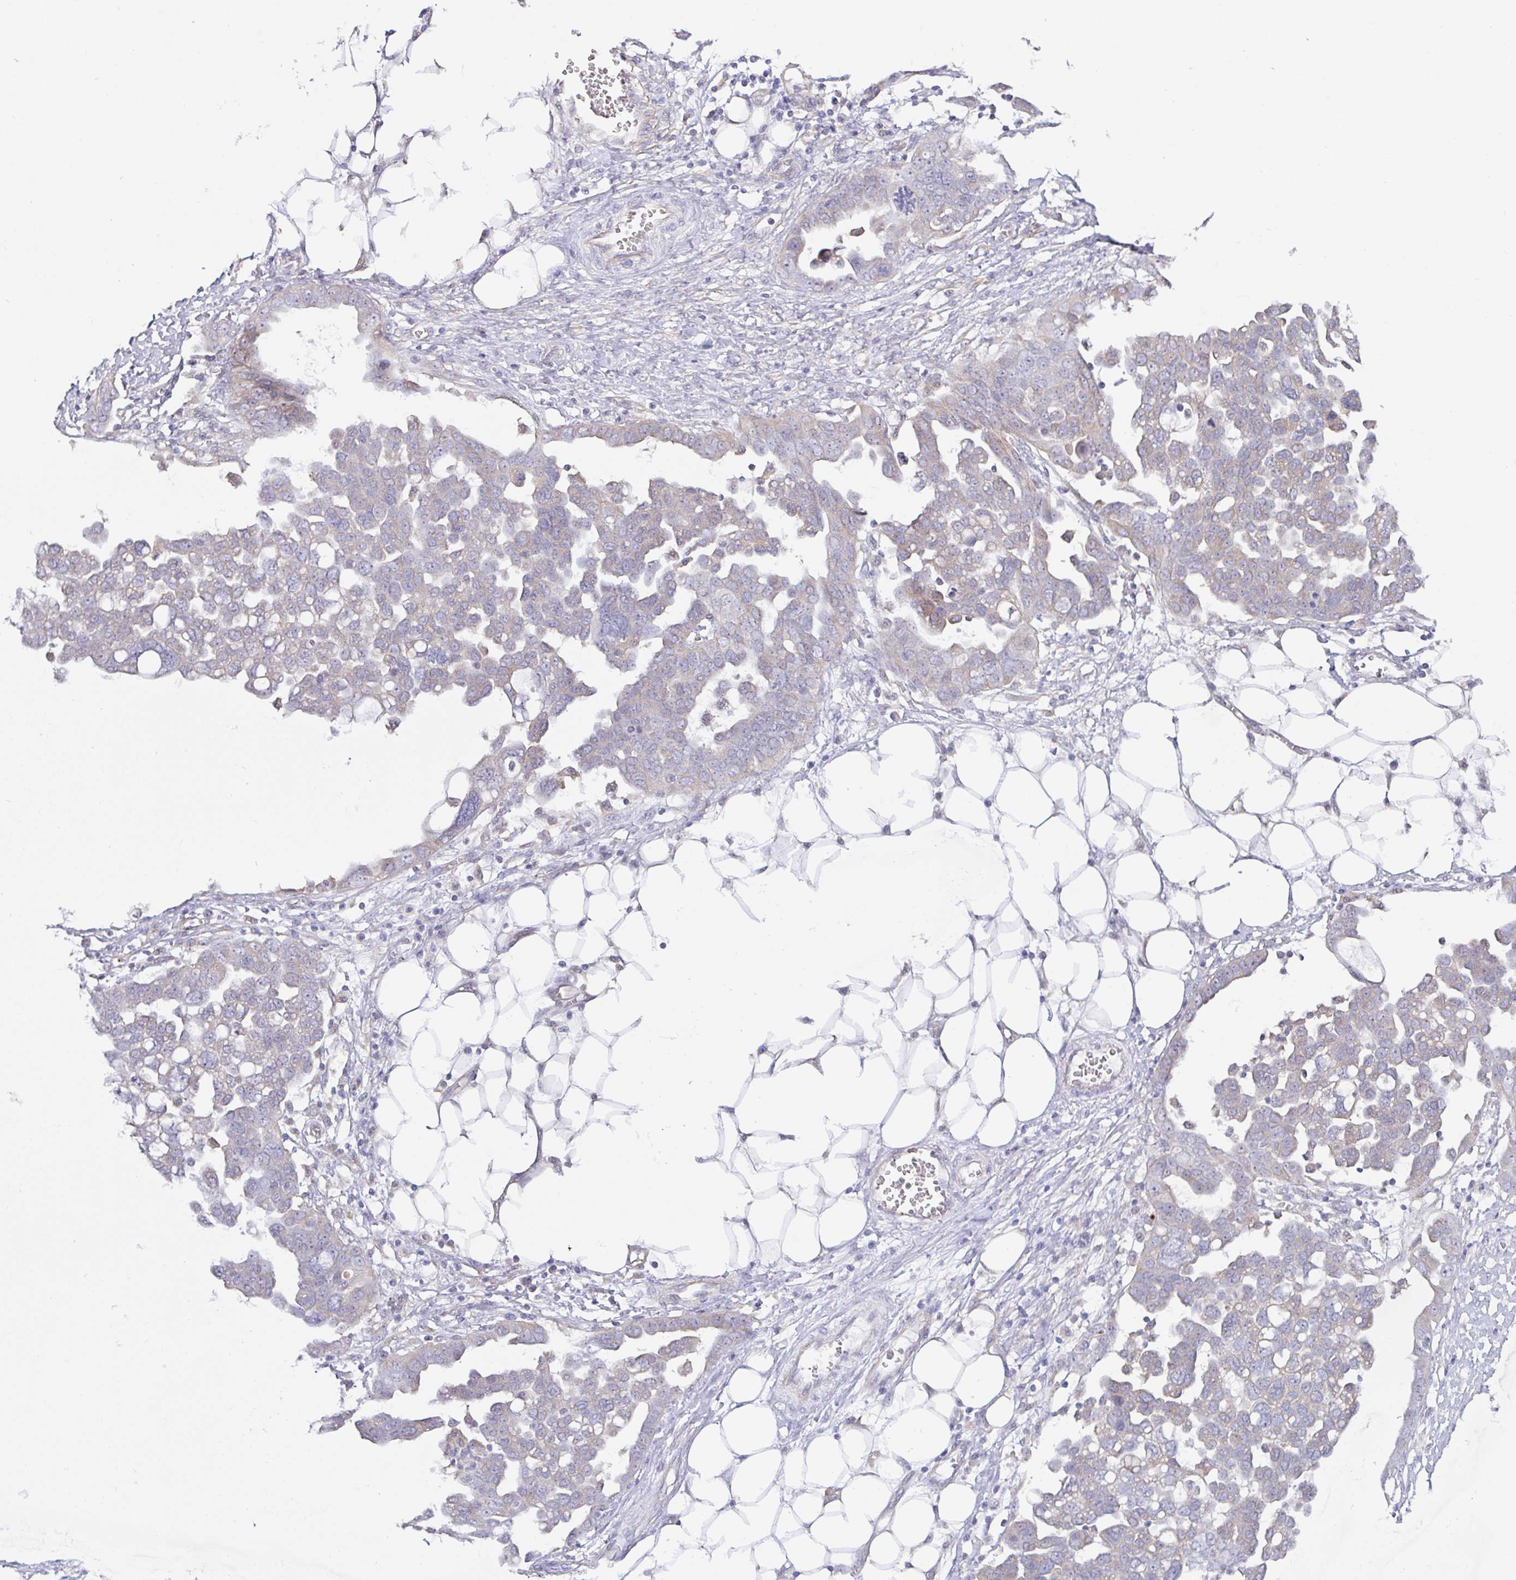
{"staining": {"intensity": "weak", "quantity": "25%-75%", "location": "cytoplasmic/membranous"}, "tissue": "ovarian cancer", "cell_type": "Tumor cells", "image_type": "cancer", "snomed": [{"axis": "morphology", "description": "Cystadenocarcinoma, serous, NOS"}, {"axis": "topography", "description": "Ovary"}], "caption": "Ovarian cancer was stained to show a protein in brown. There is low levels of weak cytoplasmic/membranous expression in about 25%-75% of tumor cells.", "gene": "PLCD4", "patient": {"sex": "female", "age": 59}}